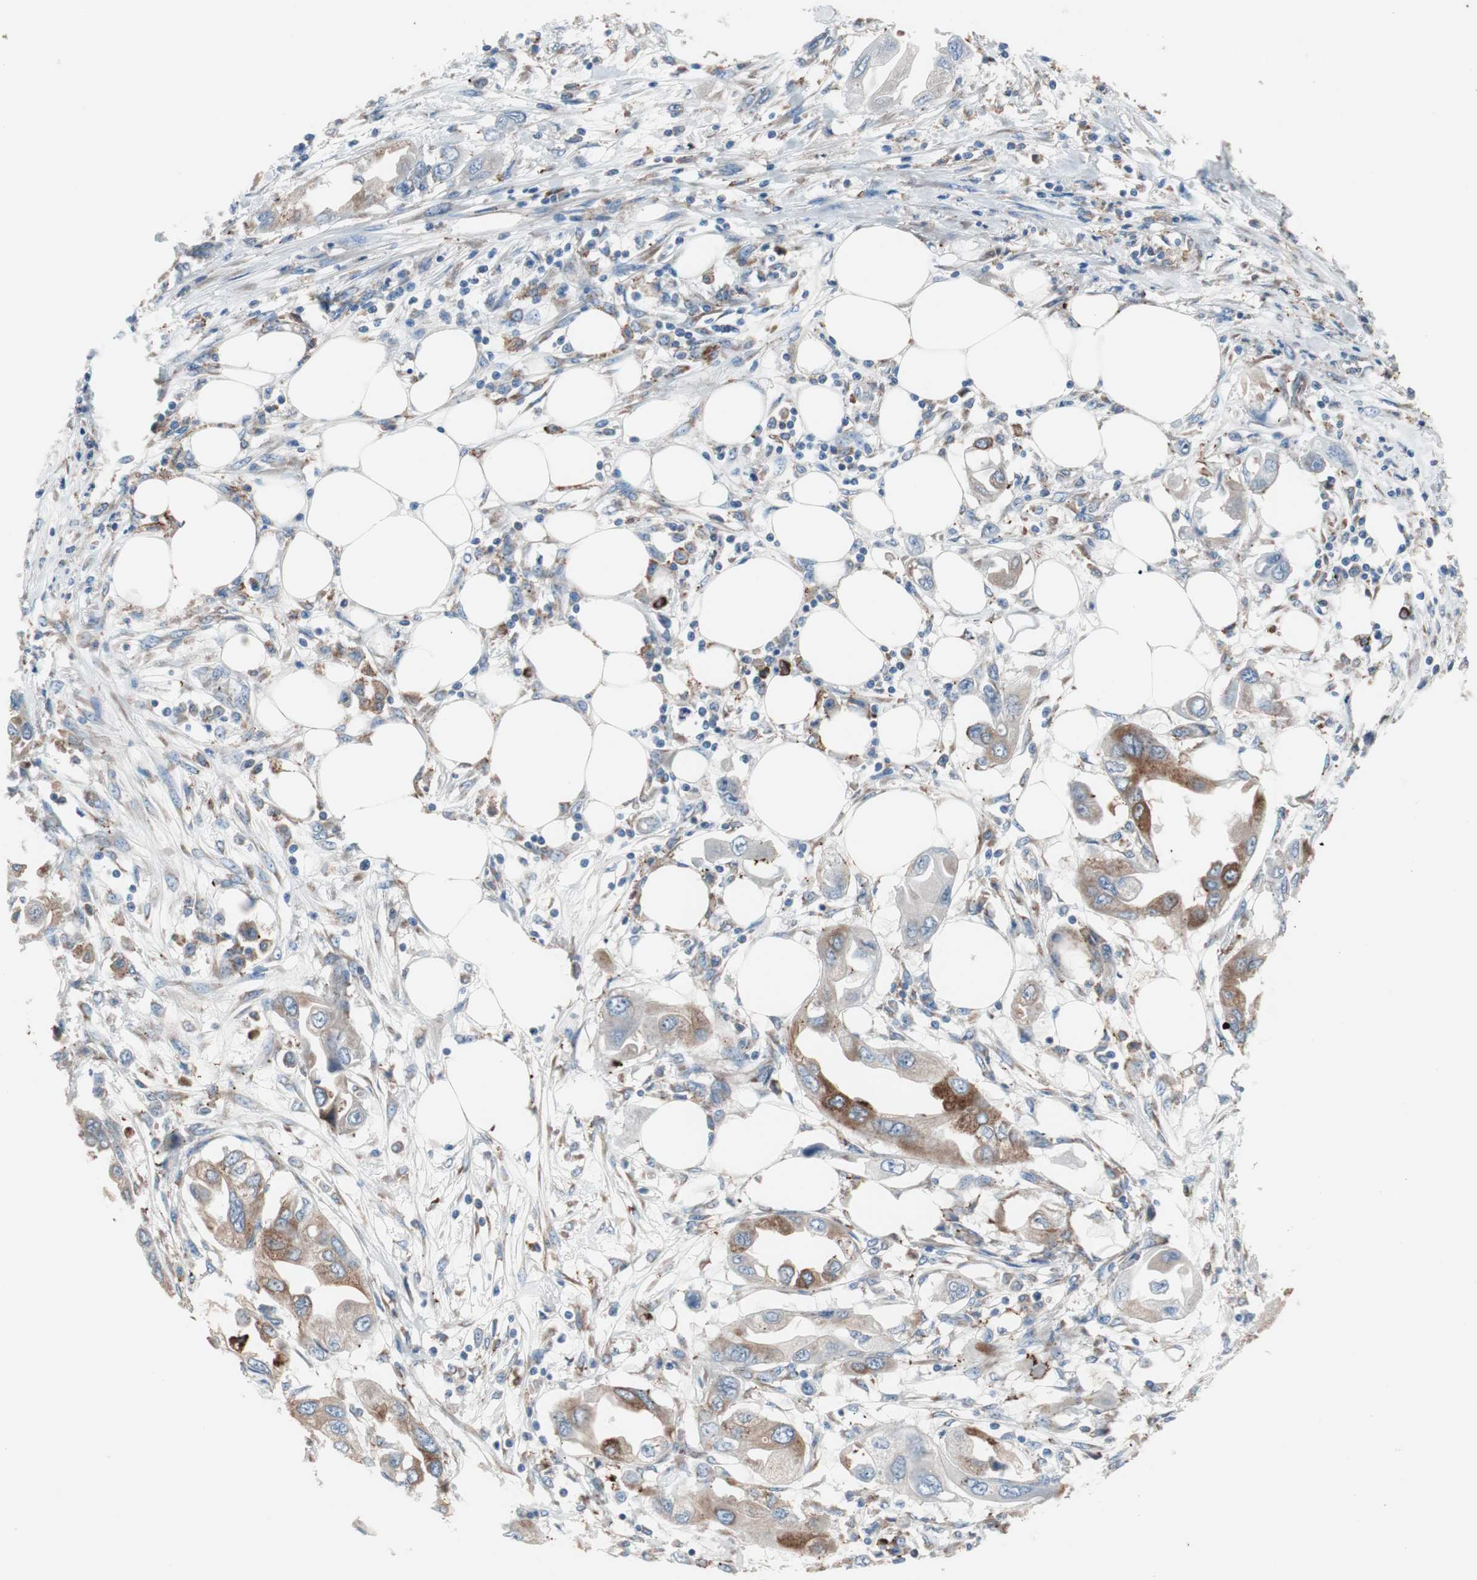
{"staining": {"intensity": "moderate", "quantity": "25%-75%", "location": "cytoplasmic/membranous"}, "tissue": "endometrial cancer", "cell_type": "Tumor cells", "image_type": "cancer", "snomed": [{"axis": "morphology", "description": "Adenocarcinoma, NOS"}, {"axis": "topography", "description": "Endometrium"}], "caption": "This photomicrograph displays IHC staining of human adenocarcinoma (endometrial), with medium moderate cytoplasmic/membranous positivity in about 25%-75% of tumor cells.", "gene": "SLC27A4", "patient": {"sex": "female", "age": 67}}